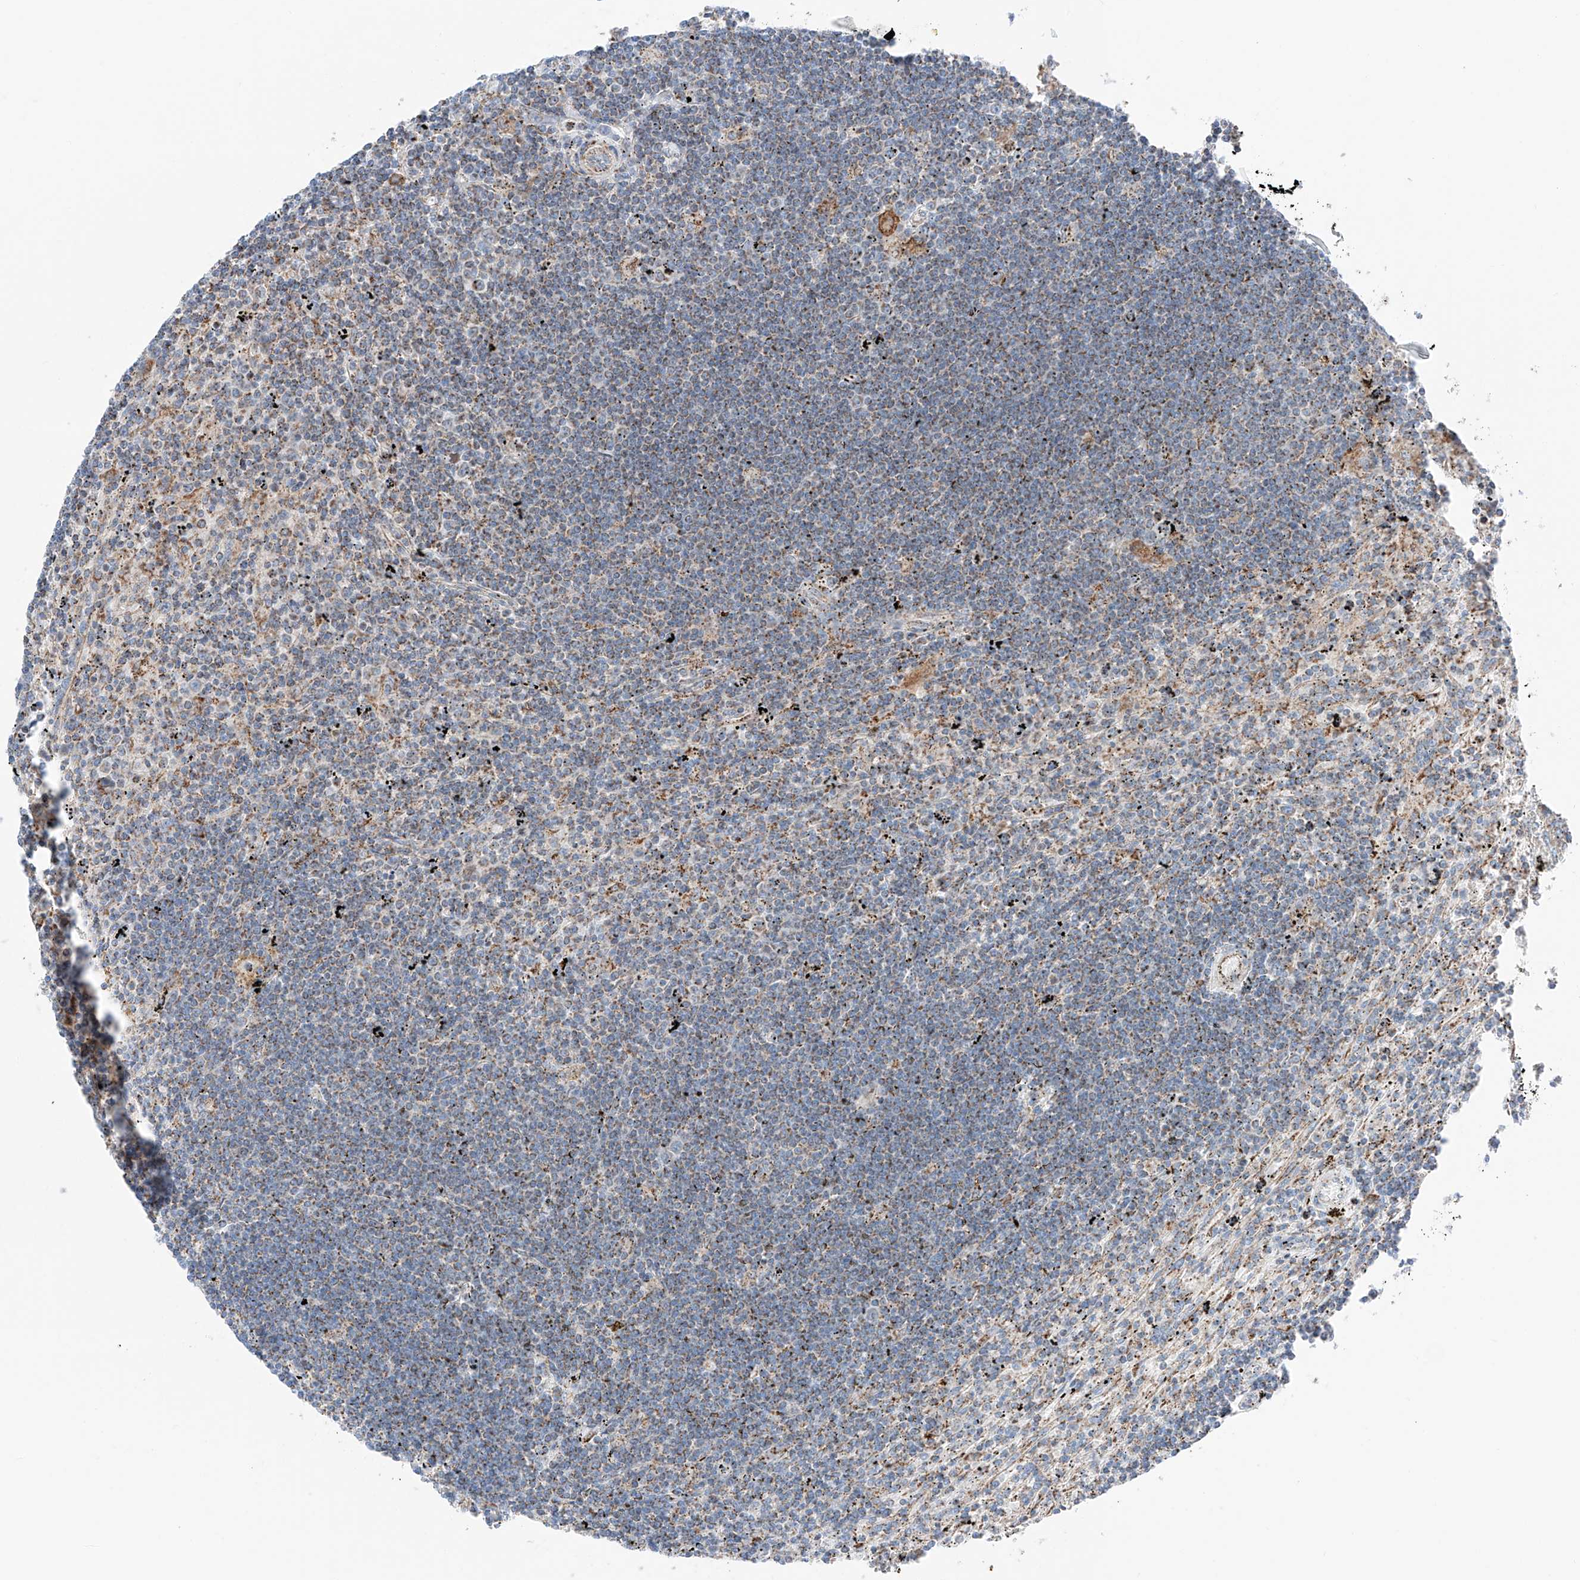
{"staining": {"intensity": "moderate", "quantity": "<25%", "location": "cytoplasmic/membranous"}, "tissue": "lymphoma", "cell_type": "Tumor cells", "image_type": "cancer", "snomed": [{"axis": "morphology", "description": "Malignant lymphoma, non-Hodgkin's type, Low grade"}, {"axis": "topography", "description": "Spleen"}], "caption": "Tumor cells exhibit low levels of moderate cytoplasmic/membranous expression in approximately <25% of cells in malignant lymphoma, non-Hodgkin's type (low-grade).", "gene": "MRAP", "patient": {"sex": "male", "age": 76}}